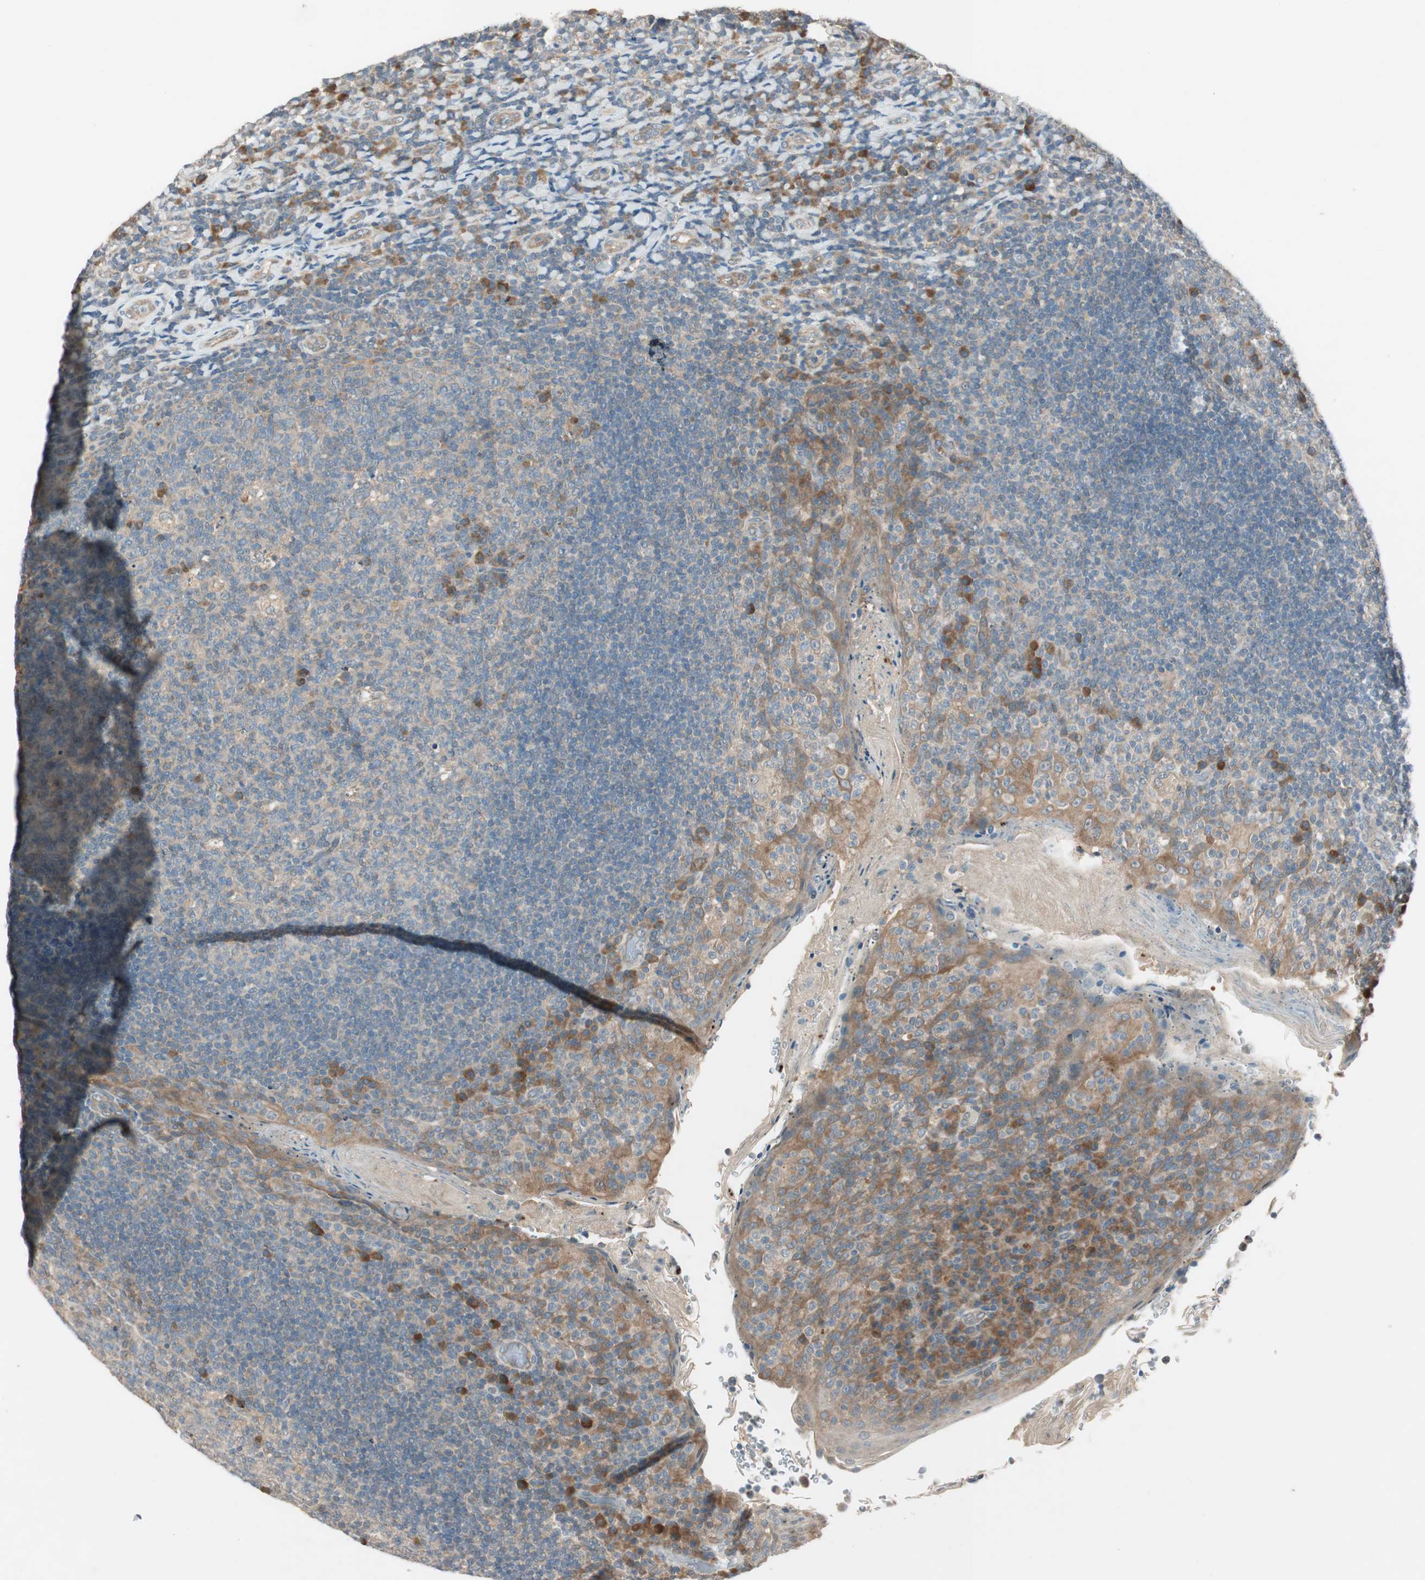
{"staining": {"intensity": "weak", "quantity": "25%-75%", "location": "cytoplasmic/membranous"}, "tissue": "tonsil", "cell_type": "Germinal center cells", "image_type": "normal", "snomed": [{"axis": "morphology", "description": "Normal tissue, NOS"}, {"axis": "topography", "description": "Tonsil"}], "caption": "About 25%-75% of germinal center cells in normal tonsil demonstrate weak cytoplasmic/membranous protein positivity as visualized by brown immunohistochemical staining.", "gene": "NCLN", "patient": {"sex": "male", "age": 17}}